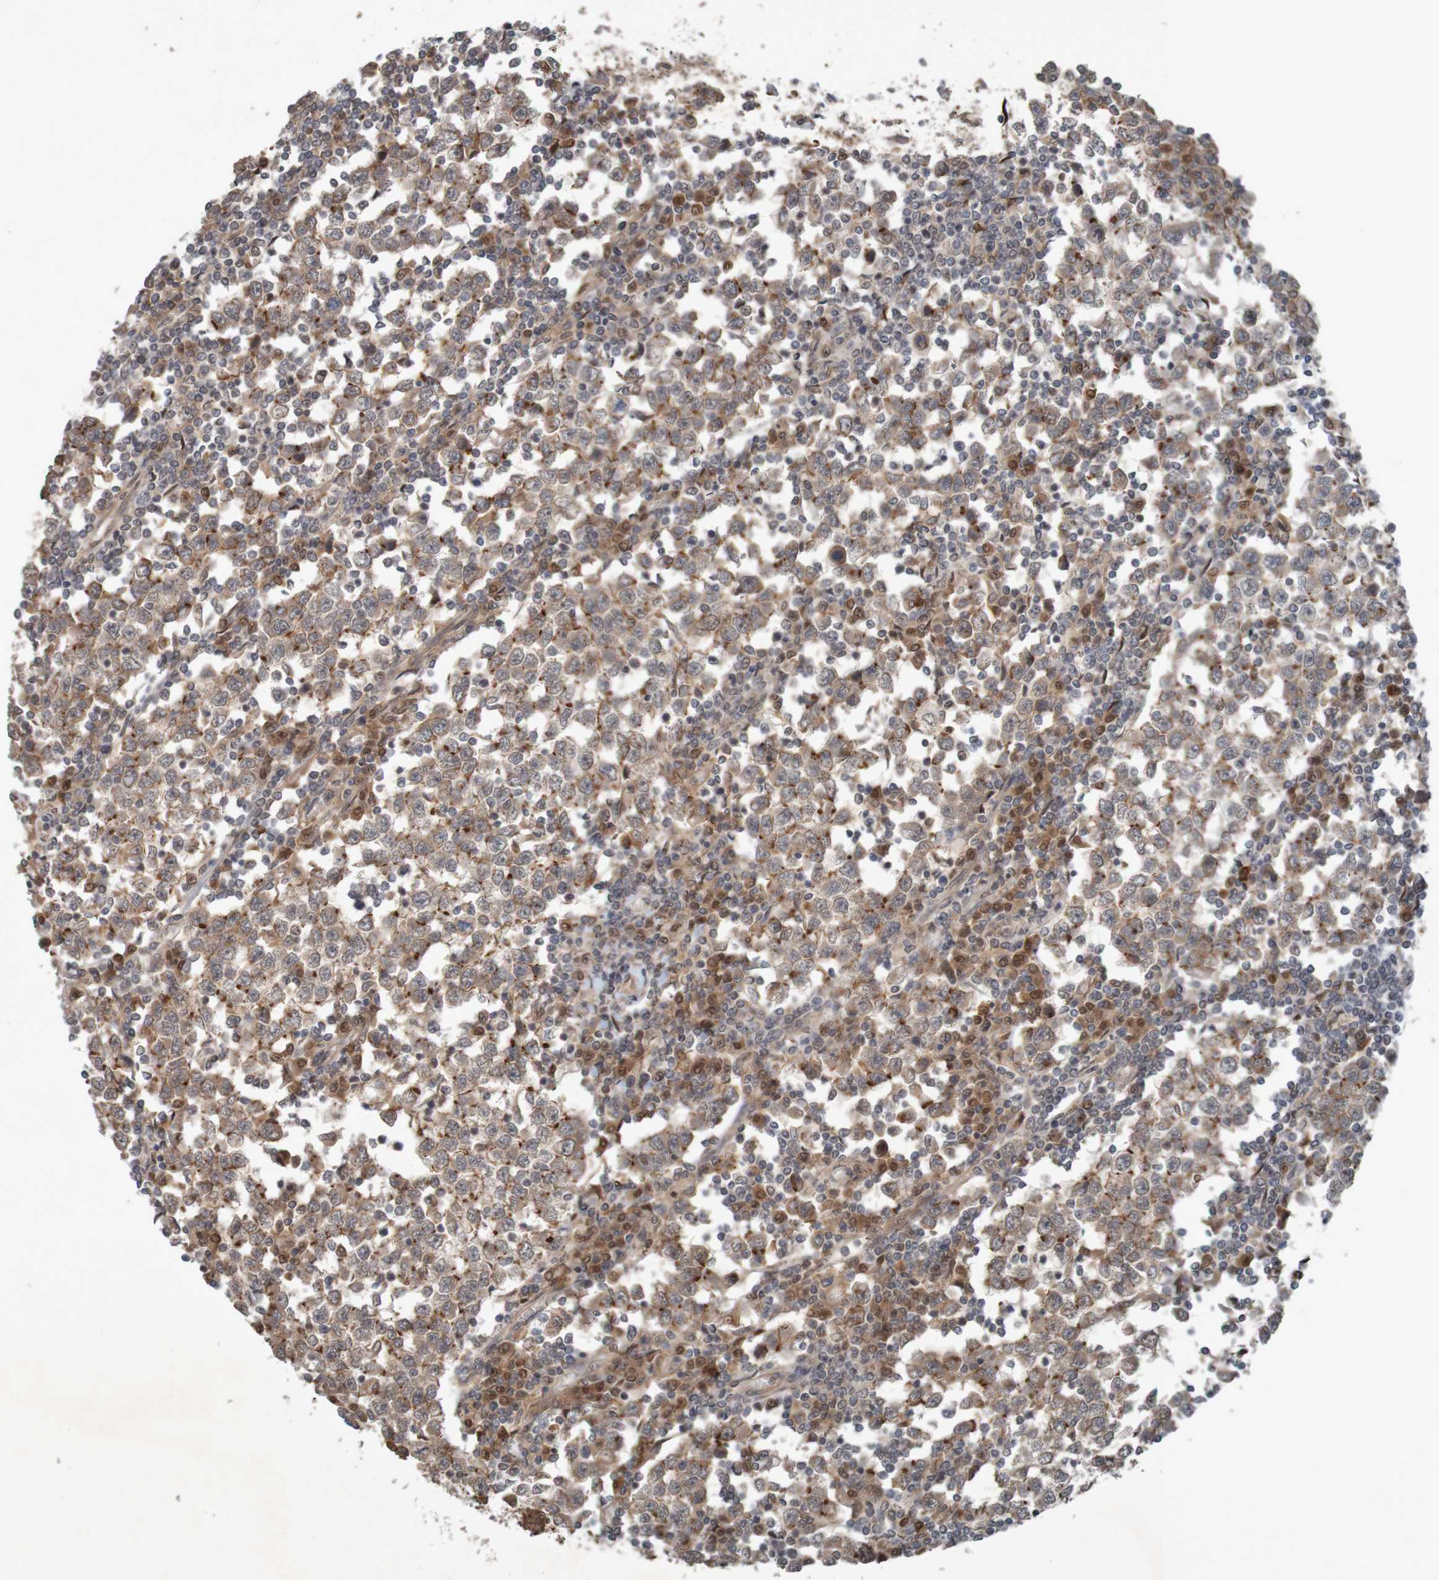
{"staining": {"intensity": "moderate", "quantity": ">75%", "location": "cytoplasmic/membranous"}, "tissue": "testis cancer", "cell_type": "Tumor cells", "image_type": "cancer", "snomed": [{"axis": "morphology", "description": "Seminoma, NOS"}, {"axis": "topography", "description": "Testis"}], "caption": "Tumor cells show medium levels of moderate cytoplasmic/membranous expression in approximately >75% of cells in human testis seminoma.", "gene": "ARHGEF11", "patient": {"sex": "male", "age": 65}}